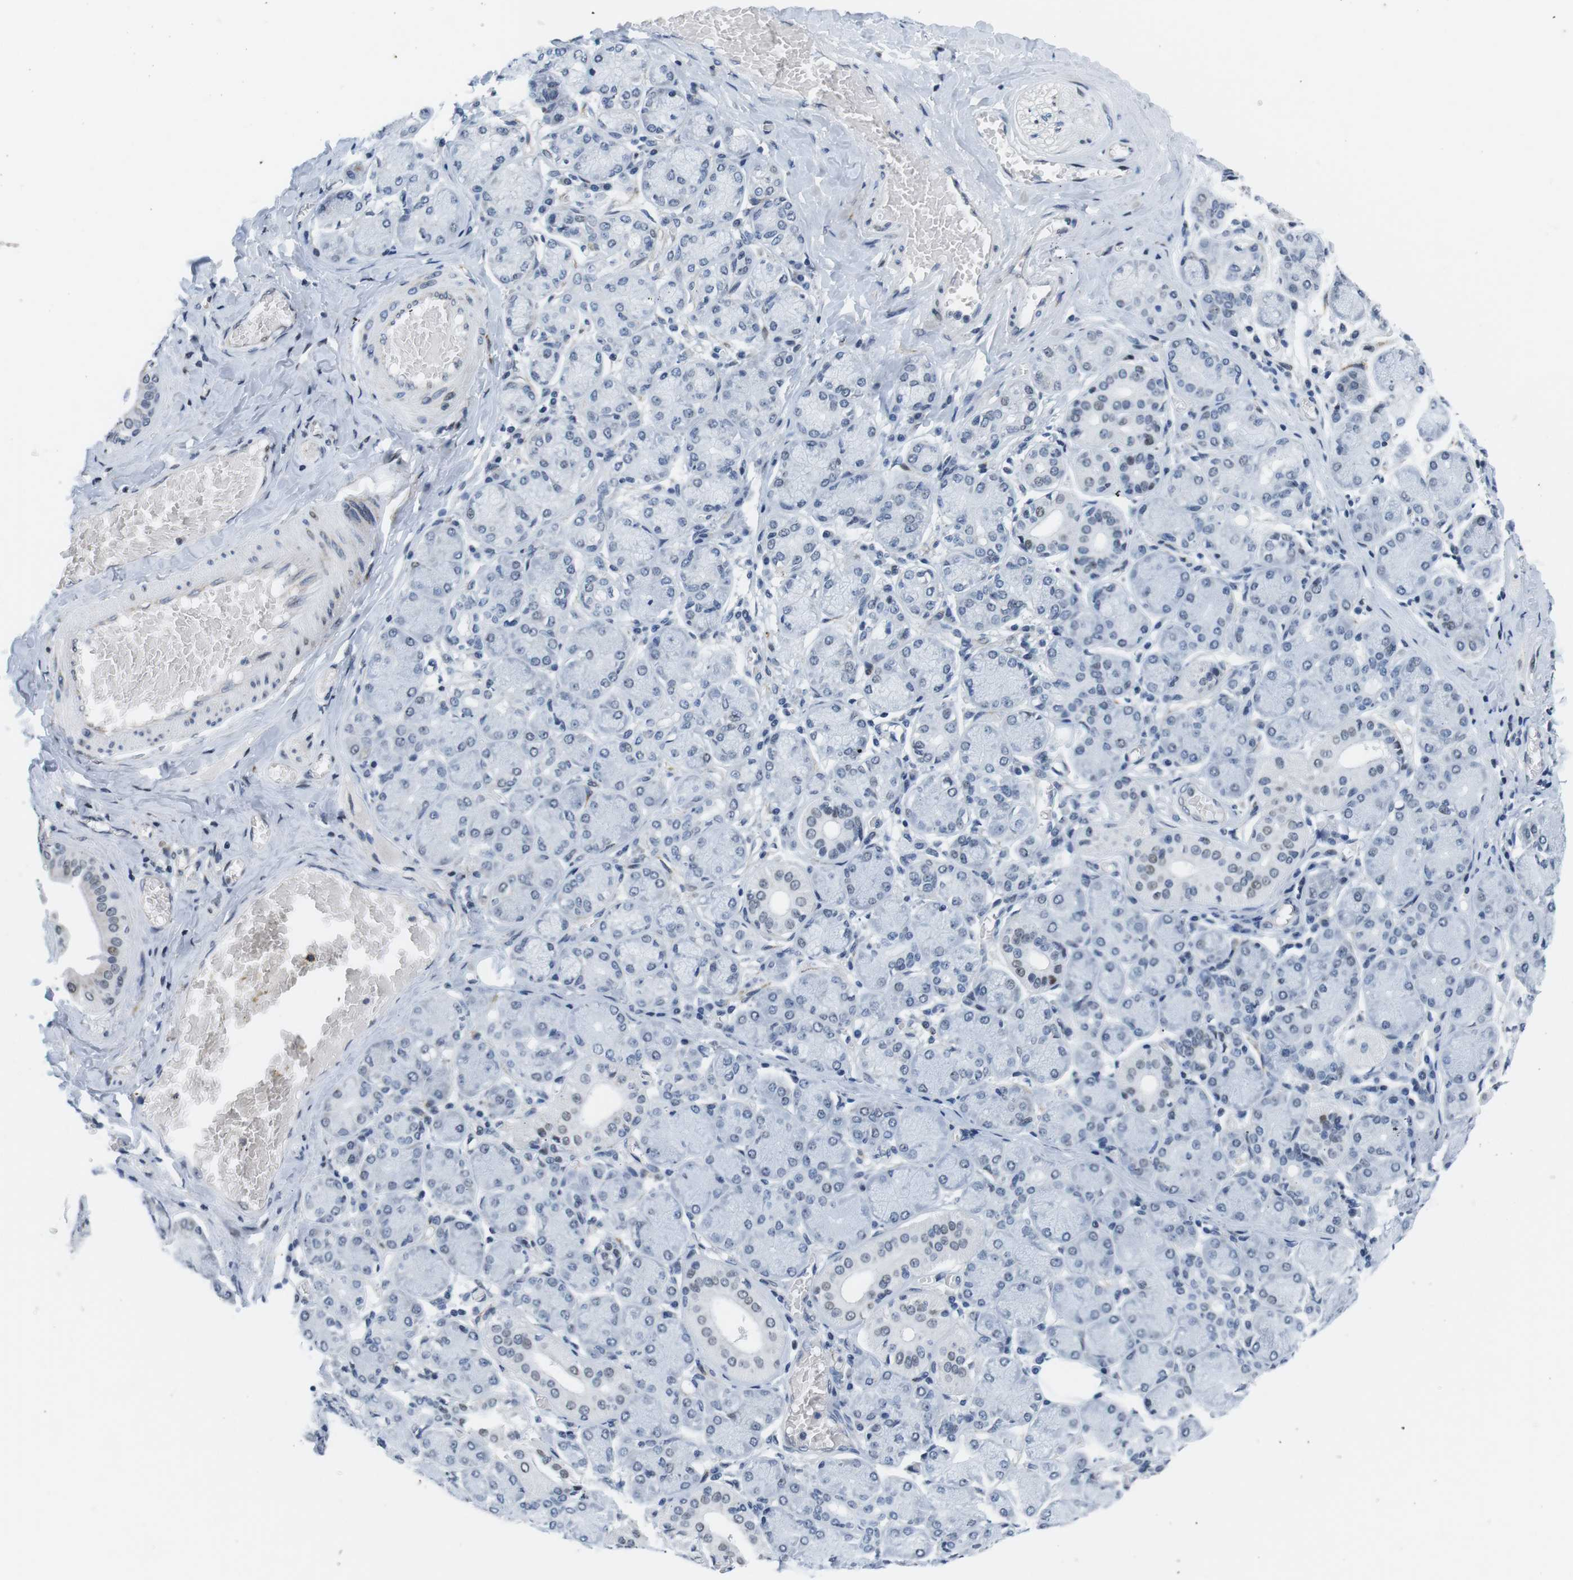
{"staining": {"intensity": "moderate", "quantity": "<25%", "location": "nuclear"}, "tissue": "salivary gland", "cell_type": "Glandular cells", "image_type": "normal", "snomed": [{"axis": "morphology", "description": "Normal tissue, NOS"}, {"axis": "topography", "description": "Salivary gland"}], "caption": "Immunohistochemical staining of benign human salivary gland reveals low levels of moderate nuclear positivity in approximately <25% of glandular cells. Ihc stains the protein of interest in brown and the nuclei are stained blue.", "gene": "MLH1", "patient": {"sex": "female", "age": 24}}